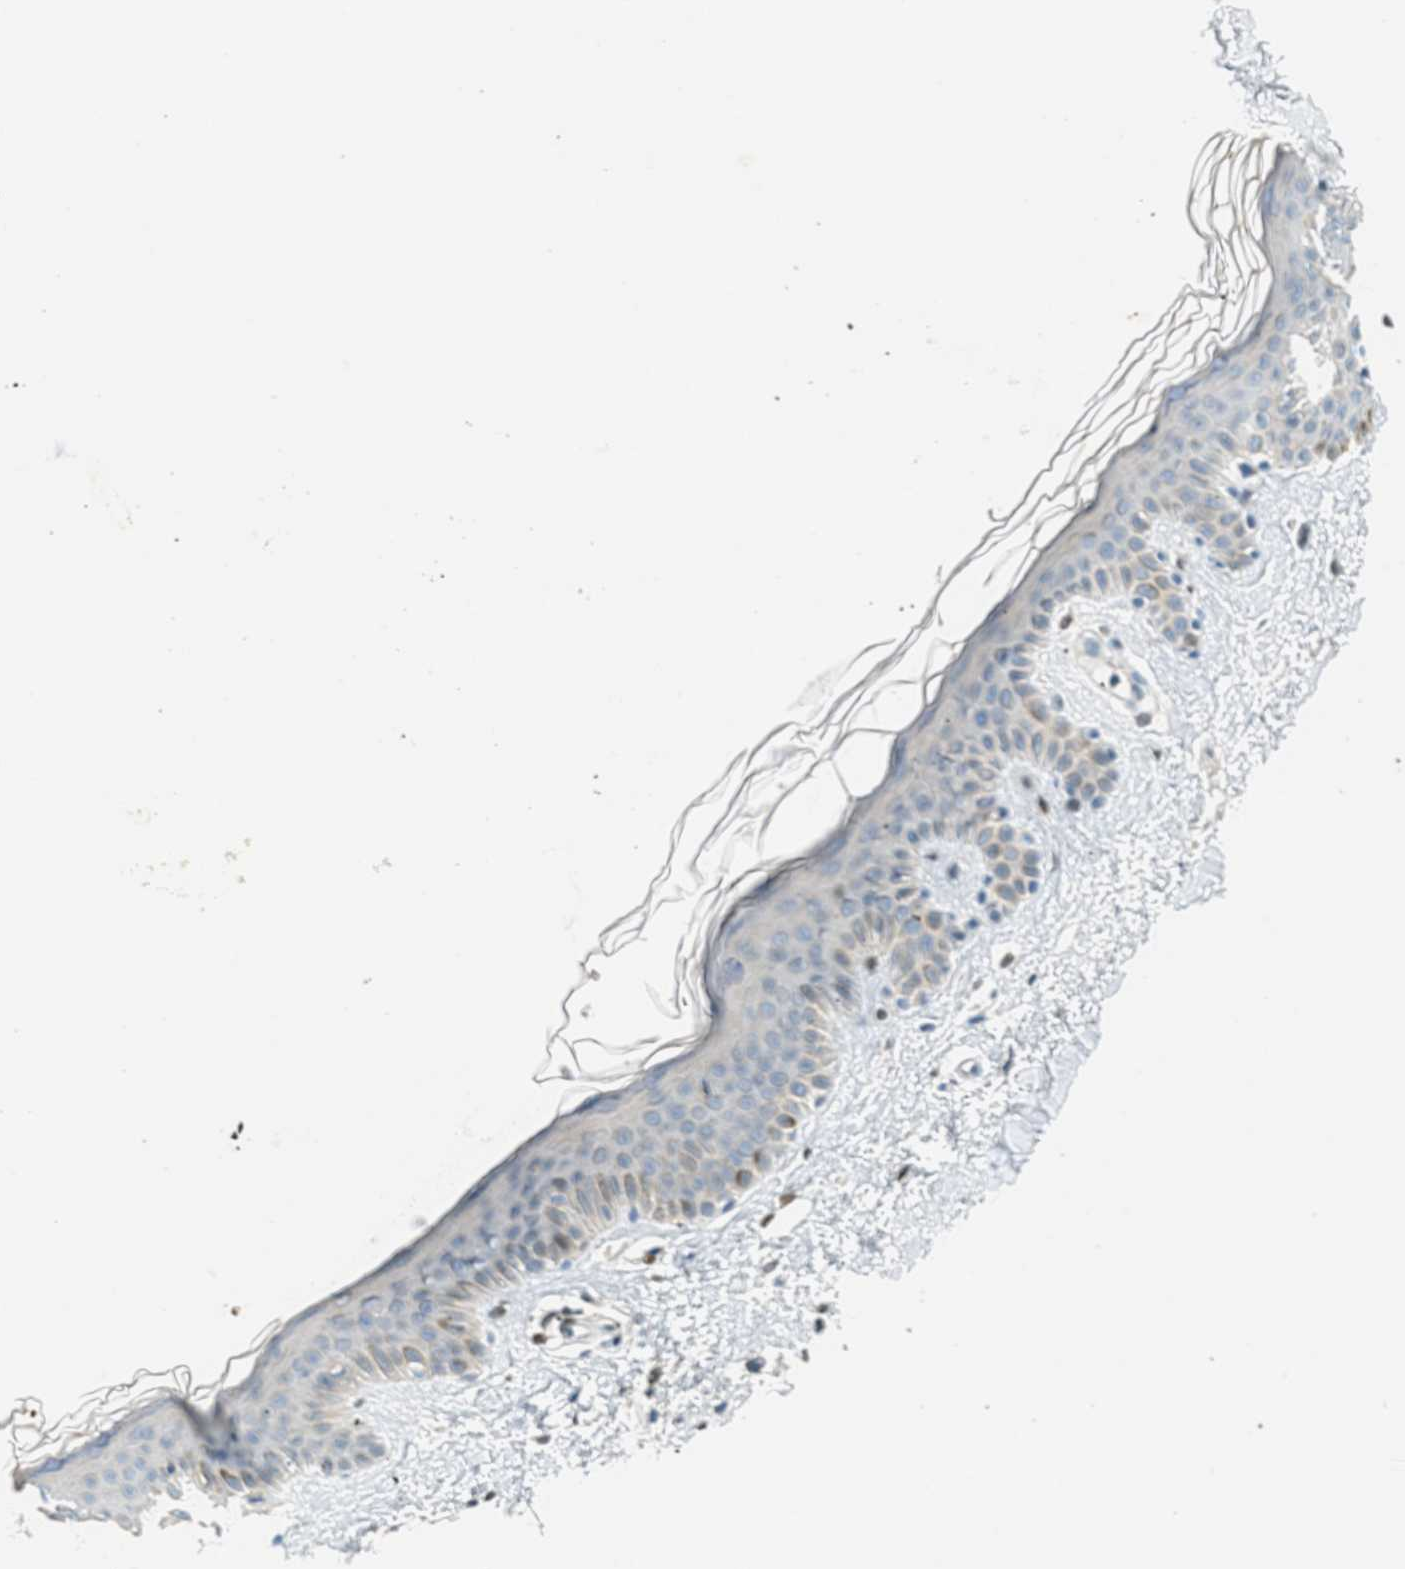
{"staining": {"intensity": "weak", "quantity": "25%-75%", "location": "nuclear"}, "tissue": "skin", "cell_type": "Fibroblasts", "image_type": "normal", "snomed": [{"axis": "morphology", "description": "Normal tissue, NOS"}, {"axis": "topography", "description": "Skin"}], "caption": "The photomicrograph shows staining of benign skin, revealing weak nuclear protein expression (brown color) within fibroblasts.", "gene": "TCF3", "patient": {"sex": "male", "age": 67}}